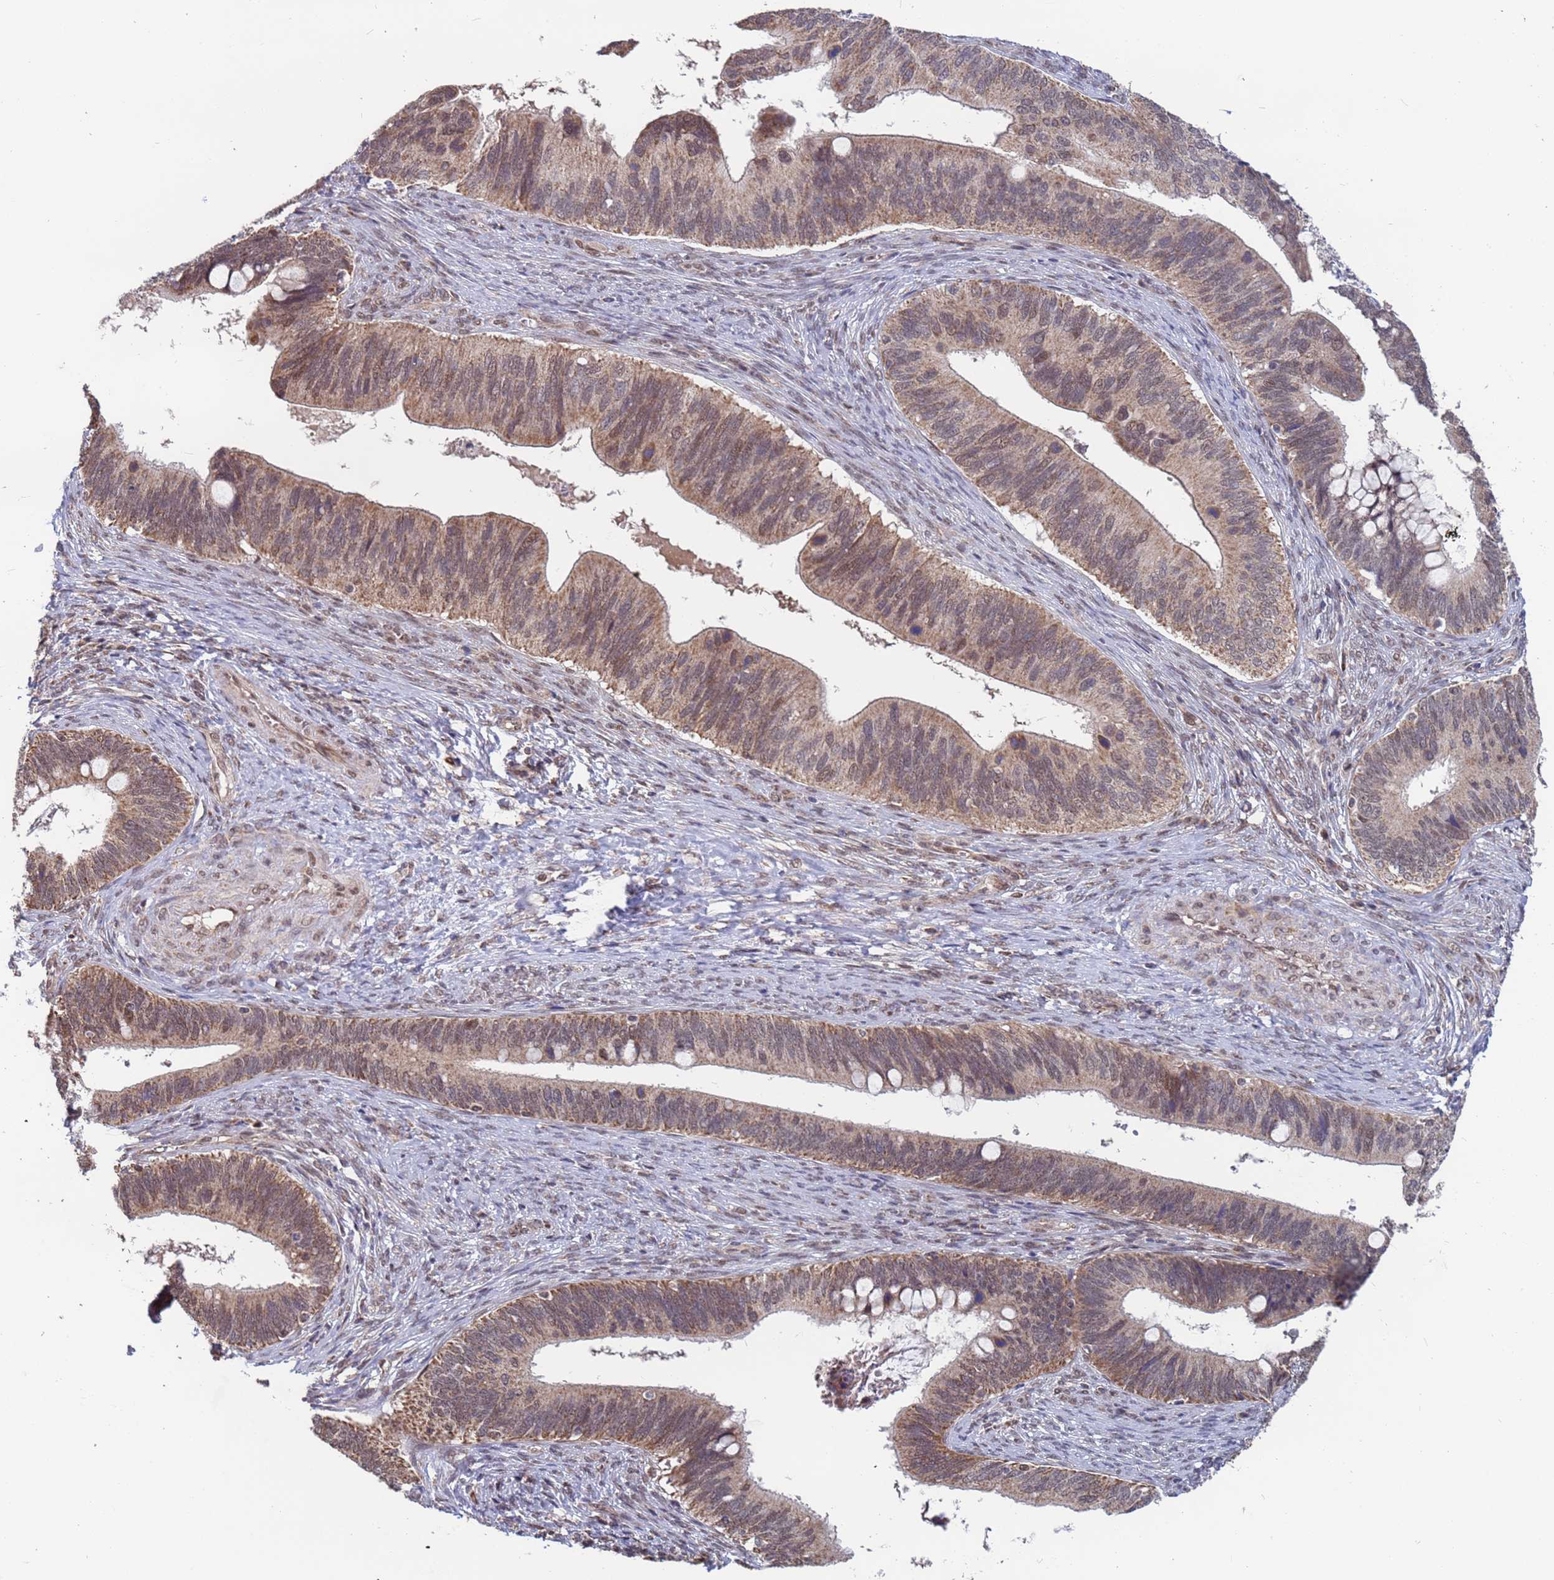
{"staining": {"intensity": "moderate", "quantity": "25%-75%", "location": "cytoplasmic/membranous,nuclear"}, "tissue": "cervical cancer", "cell_type": "Tumor cells", "image_type": "cancer", "snomed": [{"axis": "morphology", "description": "Adenocarcinoma, NOS"}, {"axis": "topography", "description": "Cervix"}], "caption": "DAB immunohistochemical staining of cervical cancer (adenocarcinoma) demonstrates moderate cytoplasmic/membranous and nuclear protein positivity in approximately 25%-75% of tumor cells. Using DAB (3,3'-diaminobenzidine) (brown) and hematoxylin (blue) stains, captured at high magnification using brightfield microscopy.", "gene": "DENND2B", "patient": {"sex": "female", "age": 42}}